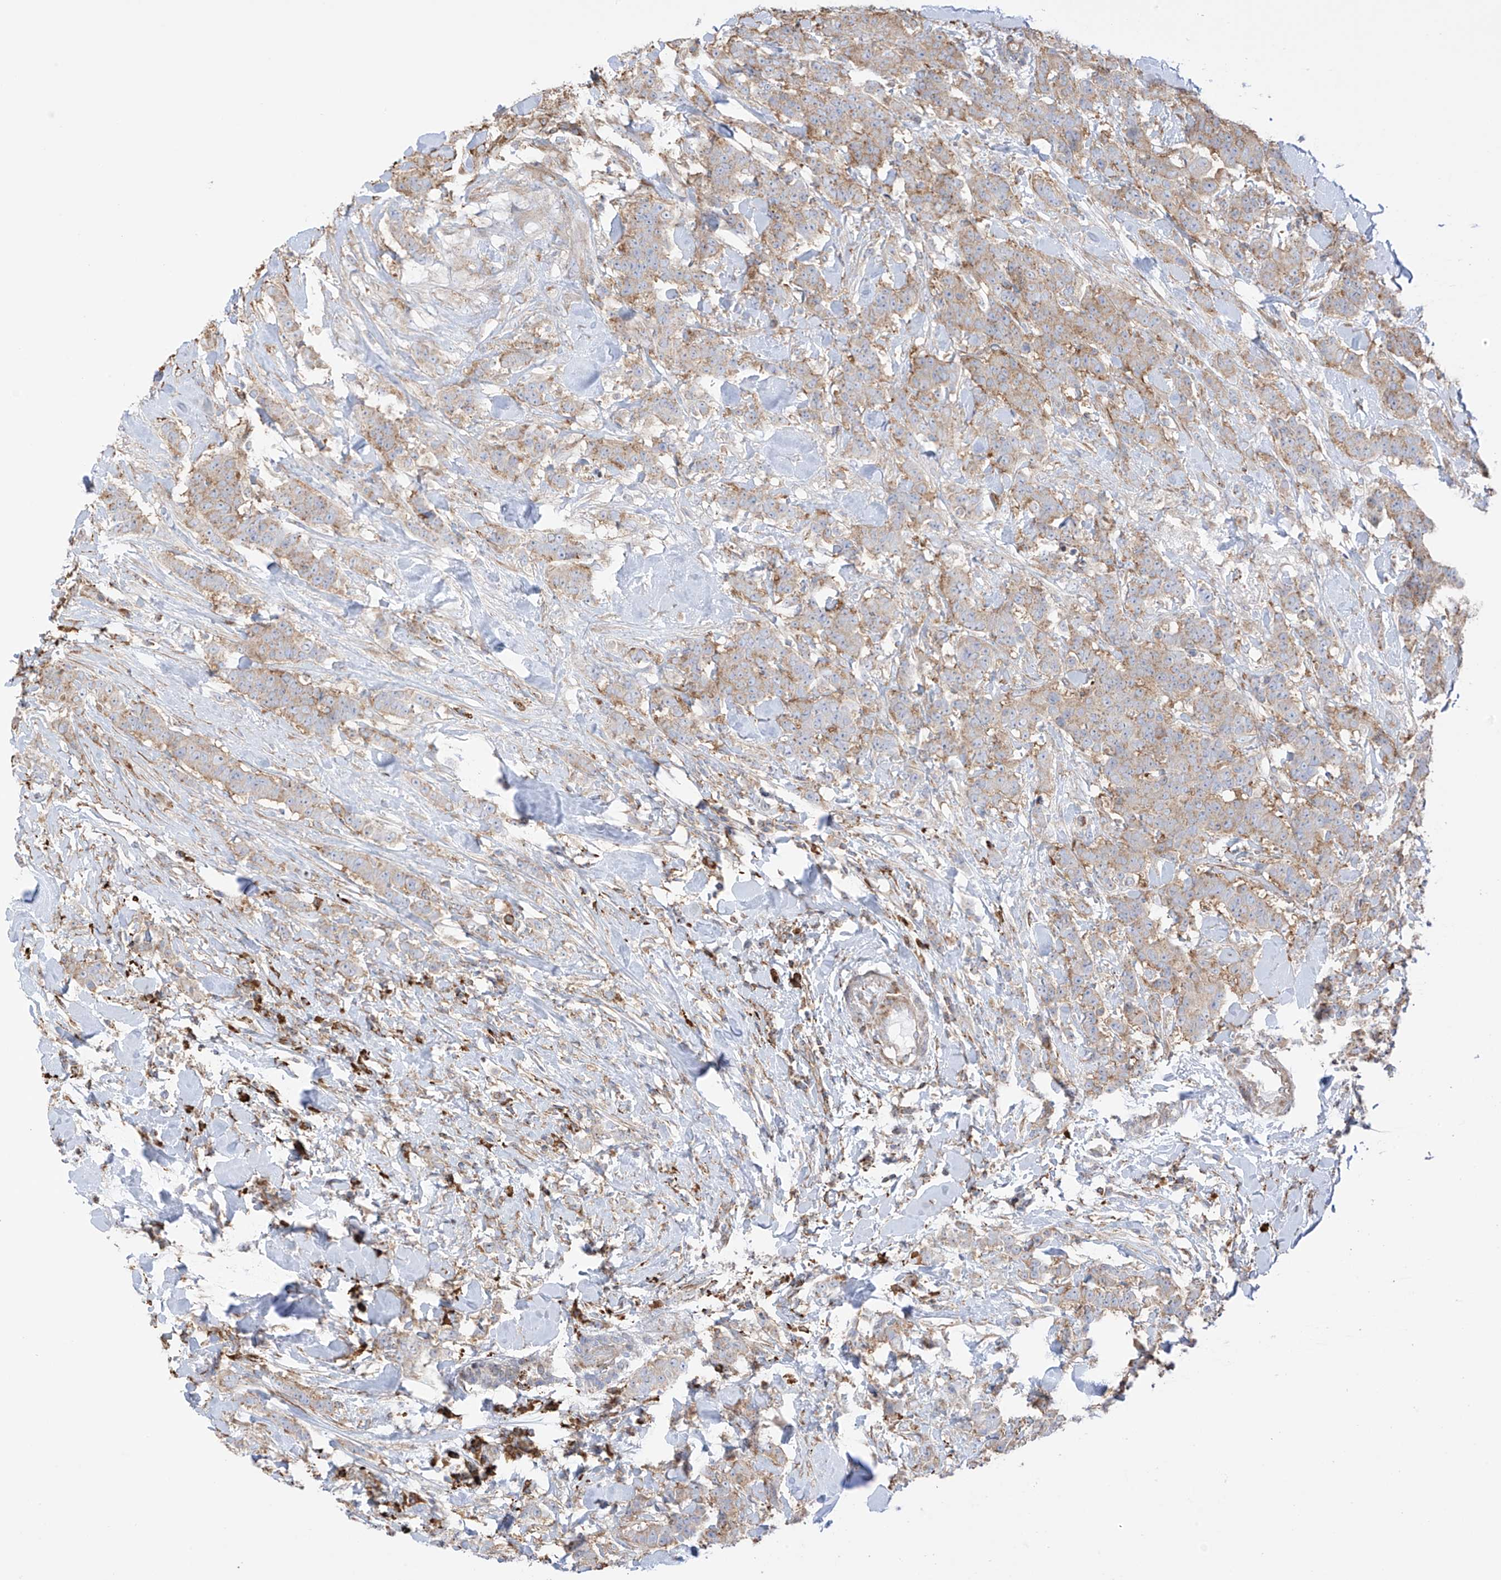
{"staining": {"intensity": "moderate", "quantity": ">75%", "location": "cytoplasmic/membranous"}, "tissue": "breast cancer", "cell_type": "Tumor cells", "image_type": "cancer", "snomed": [{"axis": "morphology", "description": "Duct carcinoma"}, {"axis": "topography", "description": "Breast"}], "caption": "Human invasive ductal carcinoma (breast) stained with a protein marker shows moderate staining in tumor cells.", "gene": "XKR3", "patient": {"sex": "female", "age": 40}}